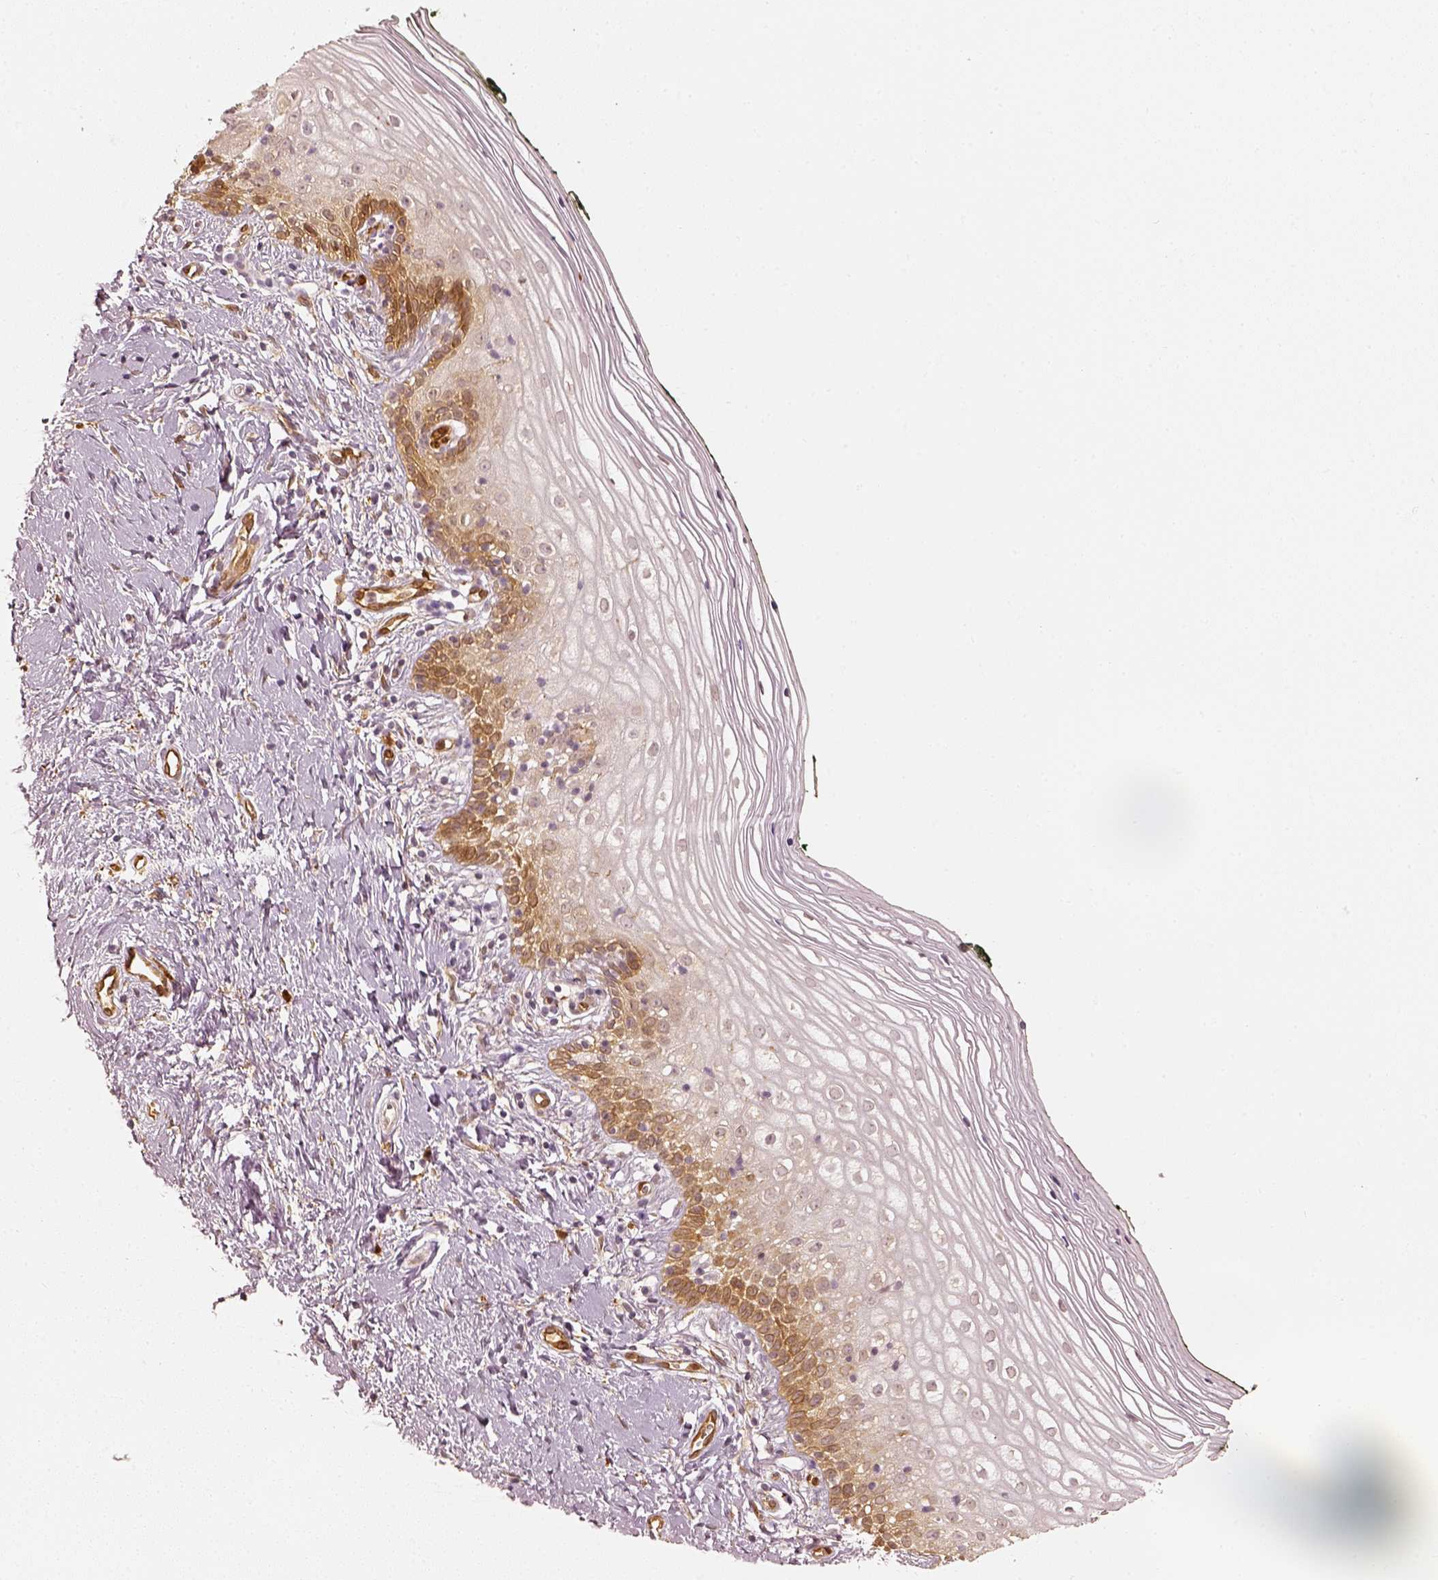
{"staining": {"intensity": "moderate", "quantity": "25%-75%", "location": "cytoplasmic/membranous"}, "tissue": "vagina", "cell_type": "Squamous epithelial cells", "image_type": "normal", "snomed": [{"axis": "morphology", "description": "Normal tissue, NOS"}, {"axis": "topography", "description": "Vagina"}], "caption": "IHC histopathology image of normal vagina stained for a protein (brown), which displays medium levels of moderate cytoplasmic/membranous staining in about 25%-75% of squamous epithelial cells.", "gene": "FSCN1", "patient": {"sex": "female", "age": 47}}